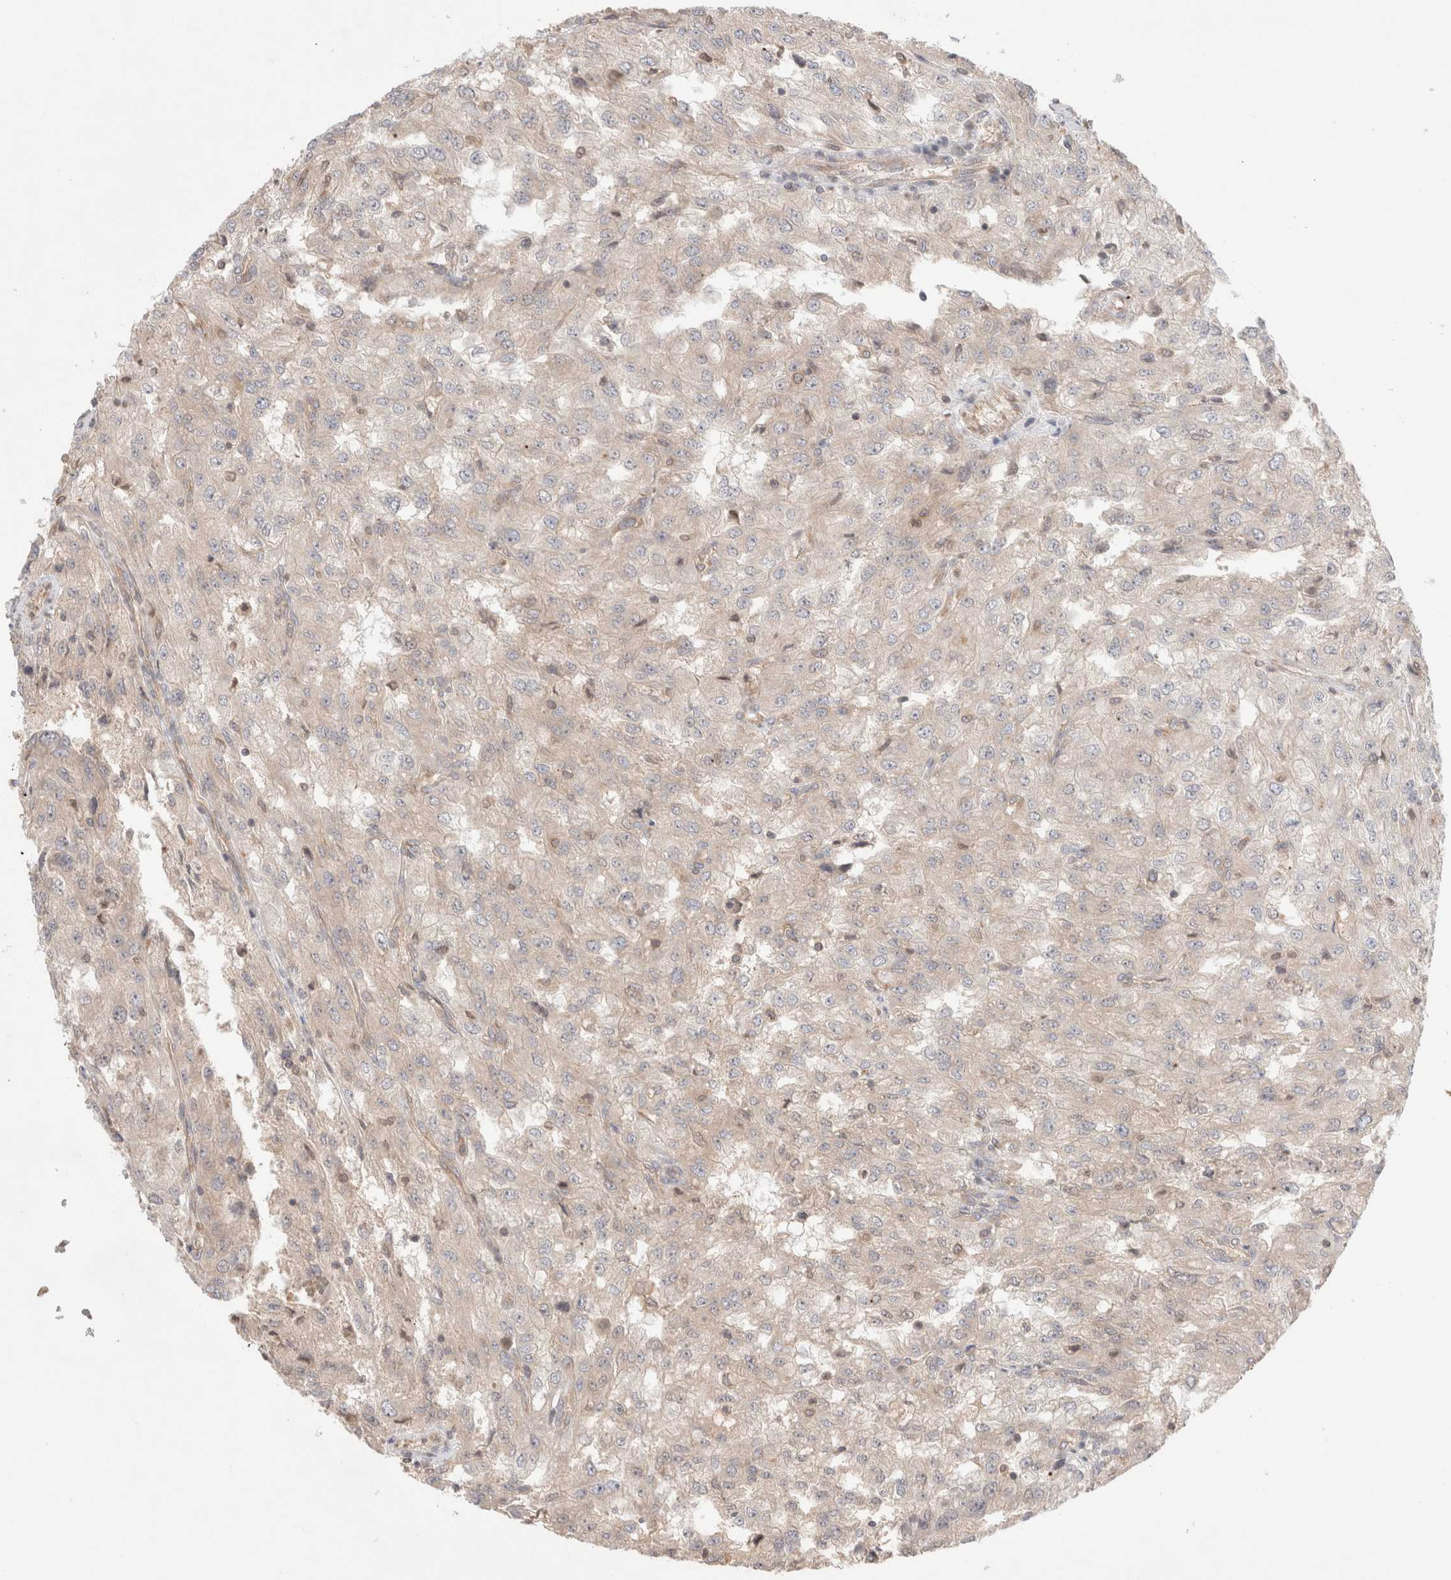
{"staining": {"intensity": "negative", "quantity": "none", "location": "none"}, "tissue": "renal cancer", "cell_type": "Tumor cells", "image_type": "cancer", "snomed": [{"axis": "morphology", "description": "Adenocarcinoma, NOS"}, {"axis": "topography", "description": "Kidney"}], "caption": "High power microscopy image of an IHC micrograph of adenocarcinoma (renal), revealing no significant staining in tumor cells. Nuclei are stained in blue.", "gene": "SIKE1", "patient": {"sex": "female", "age": 54}}